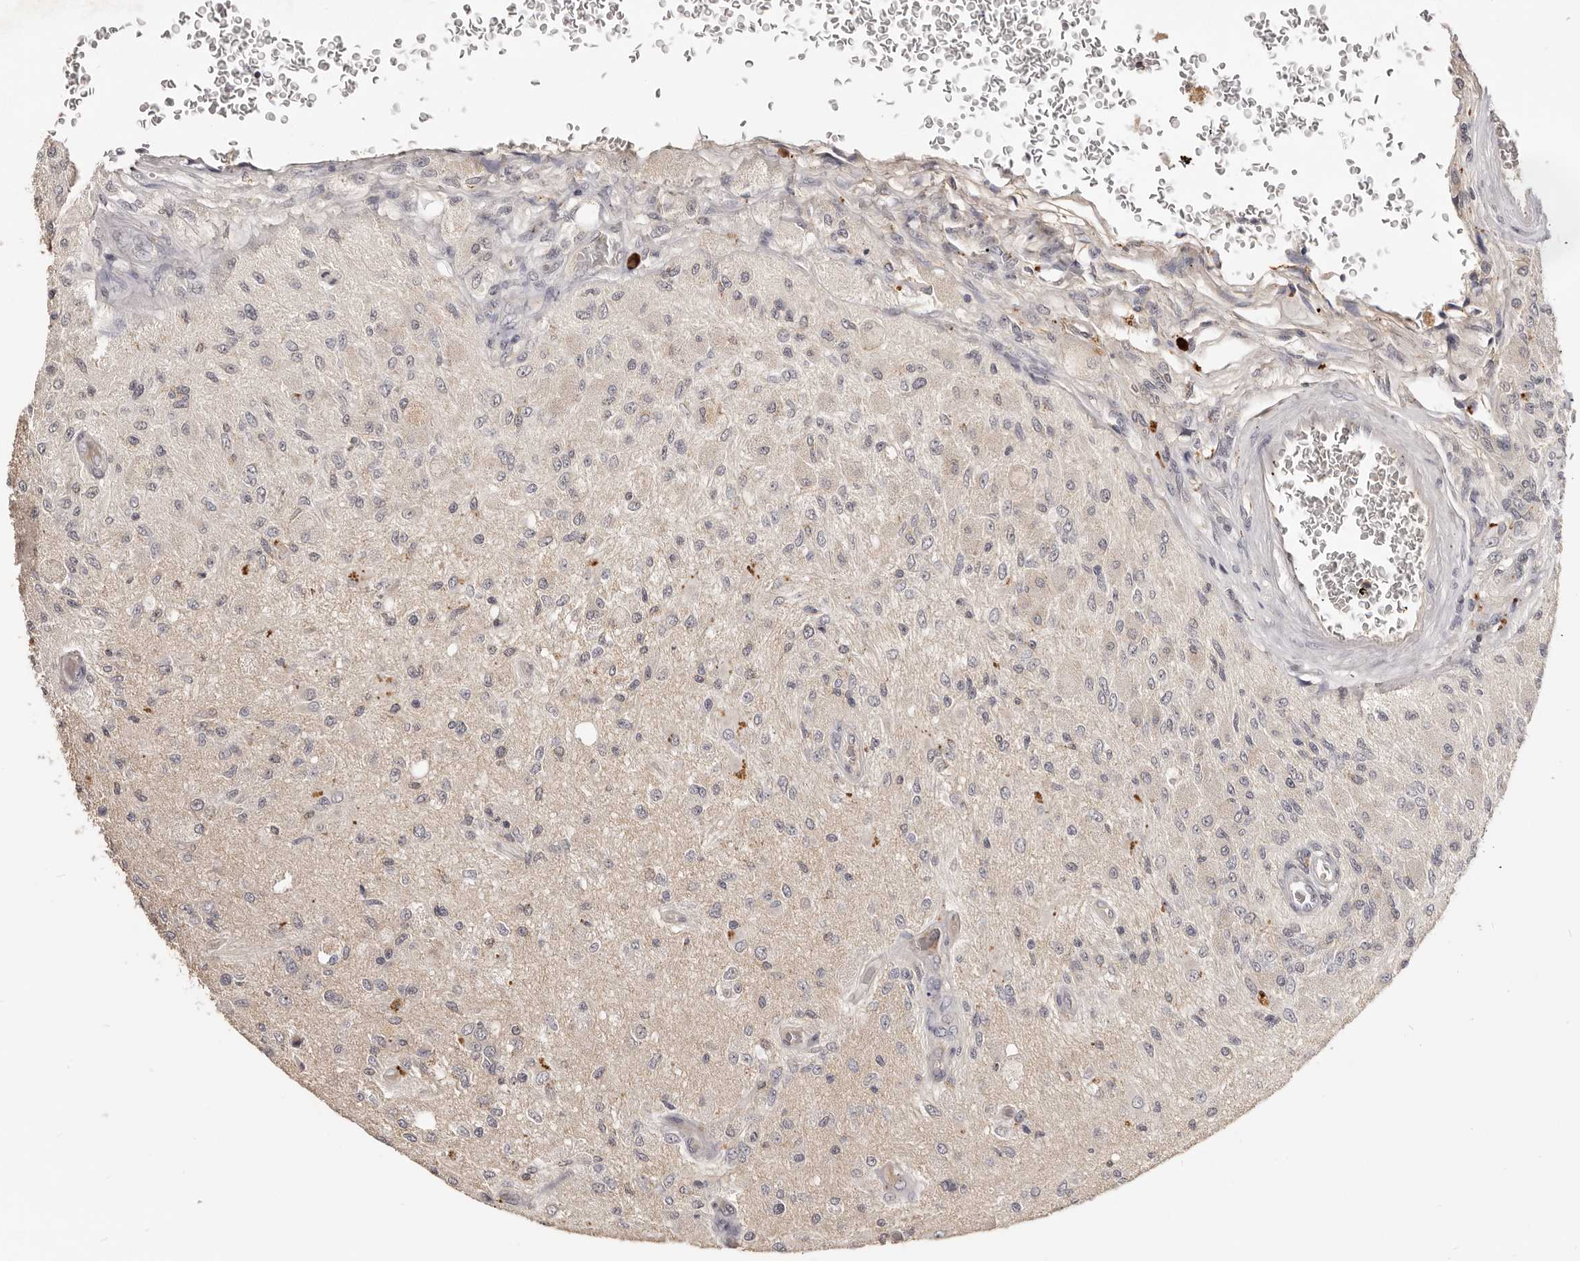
{"staining": {"intensity": "negative", "quantity": "none", "location": "none"}, "tissue": "glioma", "cell_type": "Tumor cells", "image_type": "cancer", "snomed": [{"axis": "morphology", "description": "Normal tissue, NOS"}, {"axis": "morphology", "description": "Glioma, malignant, High grade"}, {"axis": "topography", "description": "Cerebral cortex"}], "caption": "Glioma stained for a protein using IHC reveals no positivity tumor cells.", "gene": "TSPAN13", "patient": {"sex": "male", "age": 77}}